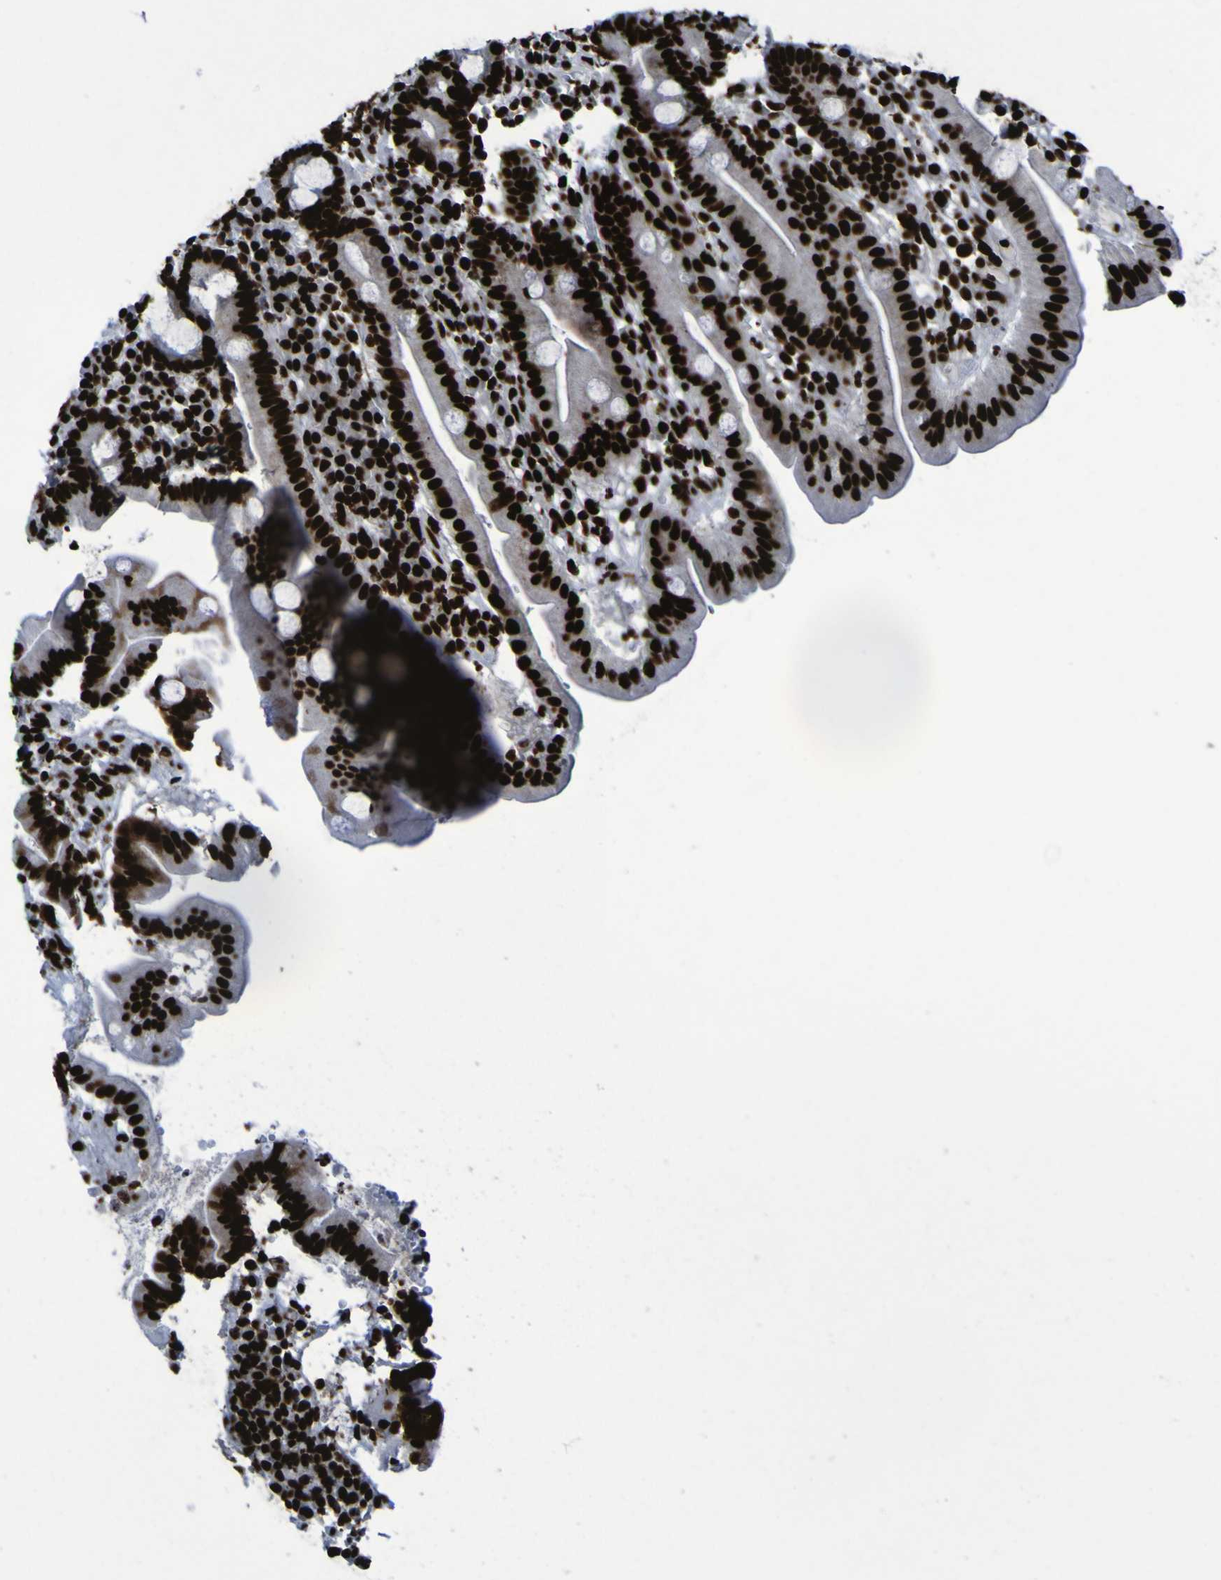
{"staining": {"intensity": "strong", "quantity": ">75%", "location": "nuclear"}, "tissue": "duodenum", "cell_type": "Glandular cells", "image_type": "normal", "snomed": [{"axis": "morphology", "description": "Normal tissue, NOS"}, {"axis": "topography", "description": "Duodenum"}], "caption": "The image reveals staining of unremarkable duodenum, revealing strong nuclear protein positivity (brown color) within glandular cells. The staining is performed using DAB brown chromogen to label protein expression. The nuclei are counter-stained blue using hematoxylin.", "gene": "NPM1", "patient": {"sex": "male", "age": 50}}